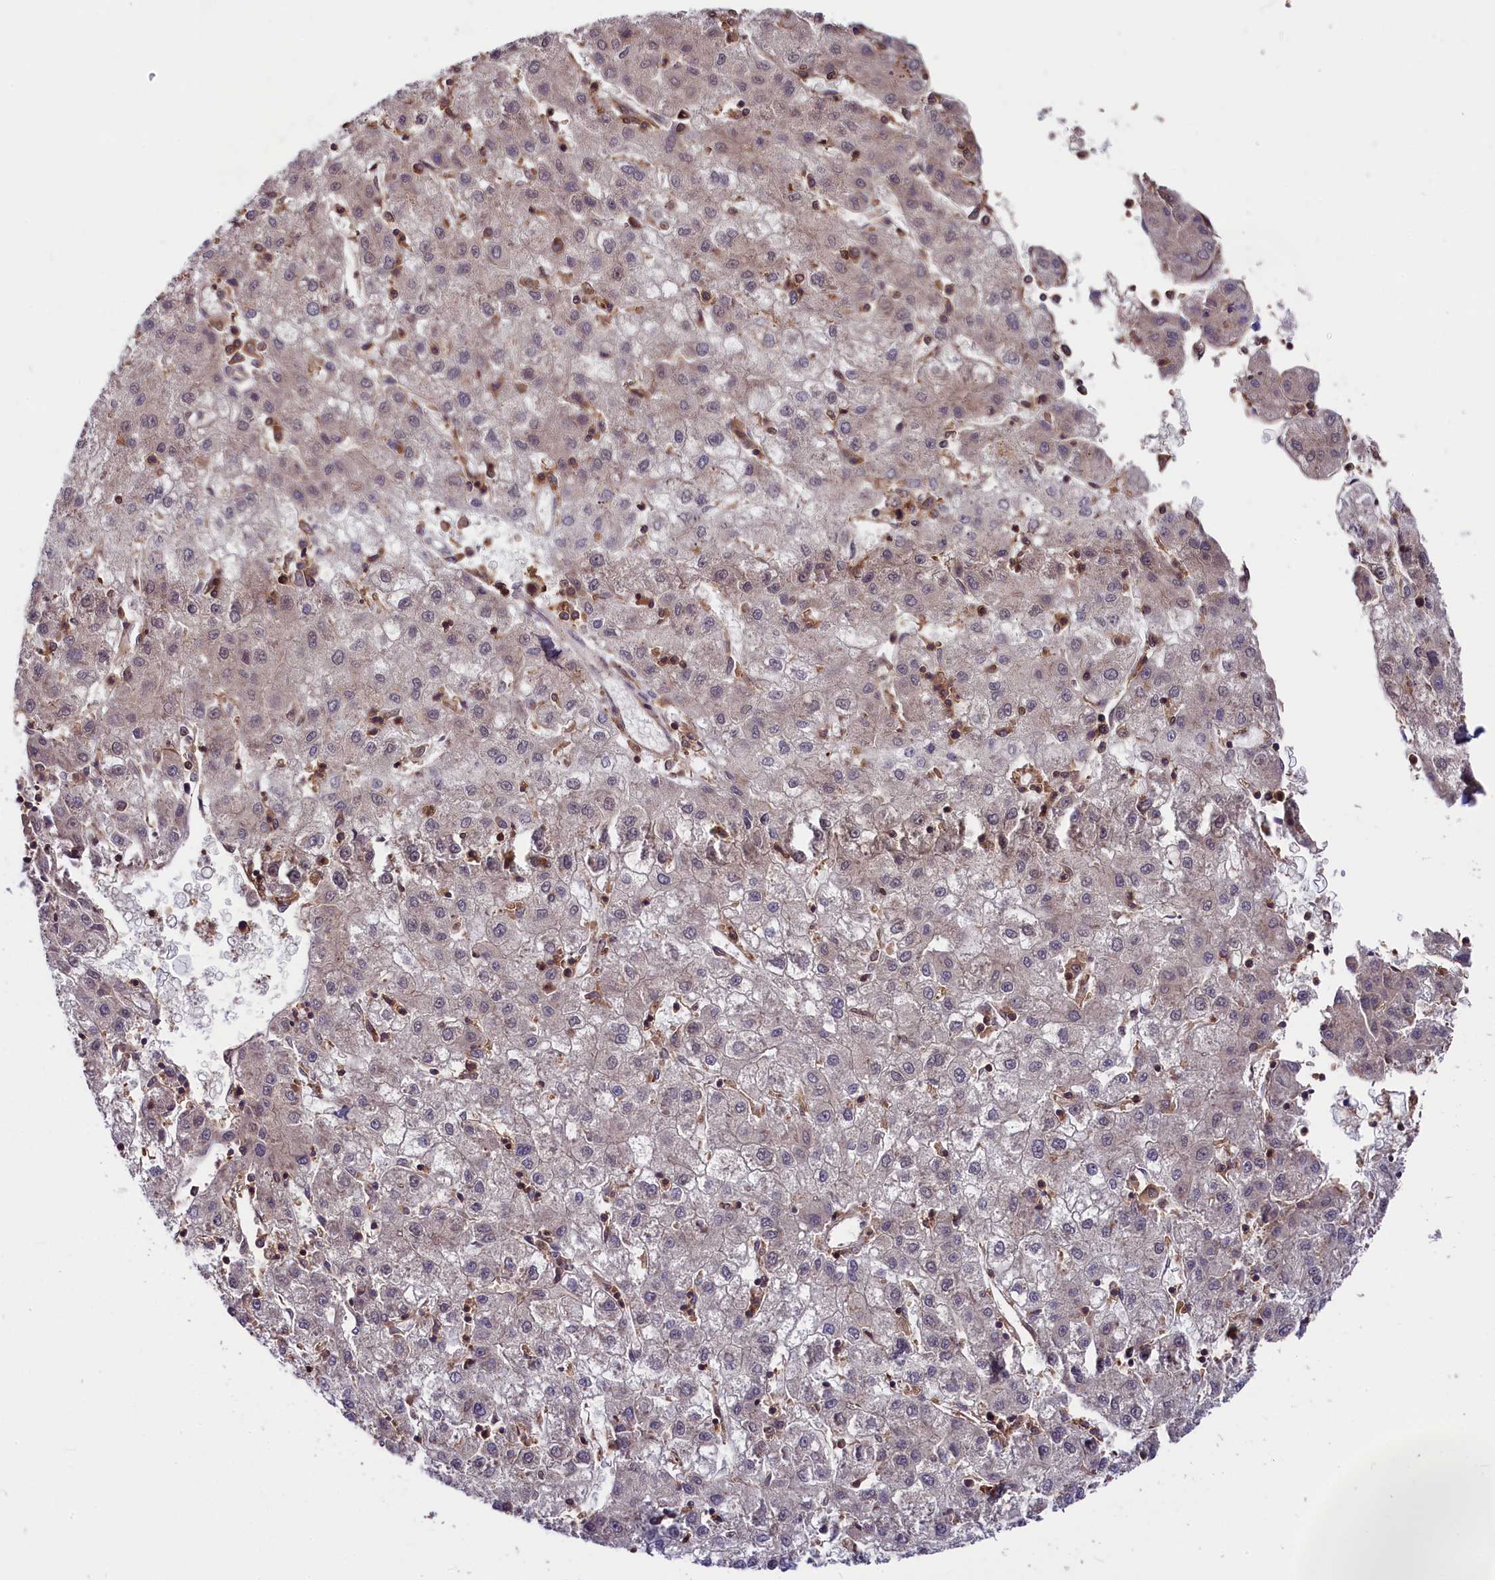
{"staining": {"intensity": "negative", "quantity": "none", "location": "none"}, "tissue": "liver cancer", "cell_type": "Tumor cells", "image_type": "cancer", "snomed": [{"axis": "morphology", "description": "Carcinoma, Hepatocellular, NOS"}, {"axis": "topography", "description": "Liver"}], "caption": "Immunohistochemical staining of liver hepatocellular carcinoma shows no significant staining in tumor cells.", "gene": "SKIDA1", "patient": {"sex": "male", "age": 72}}